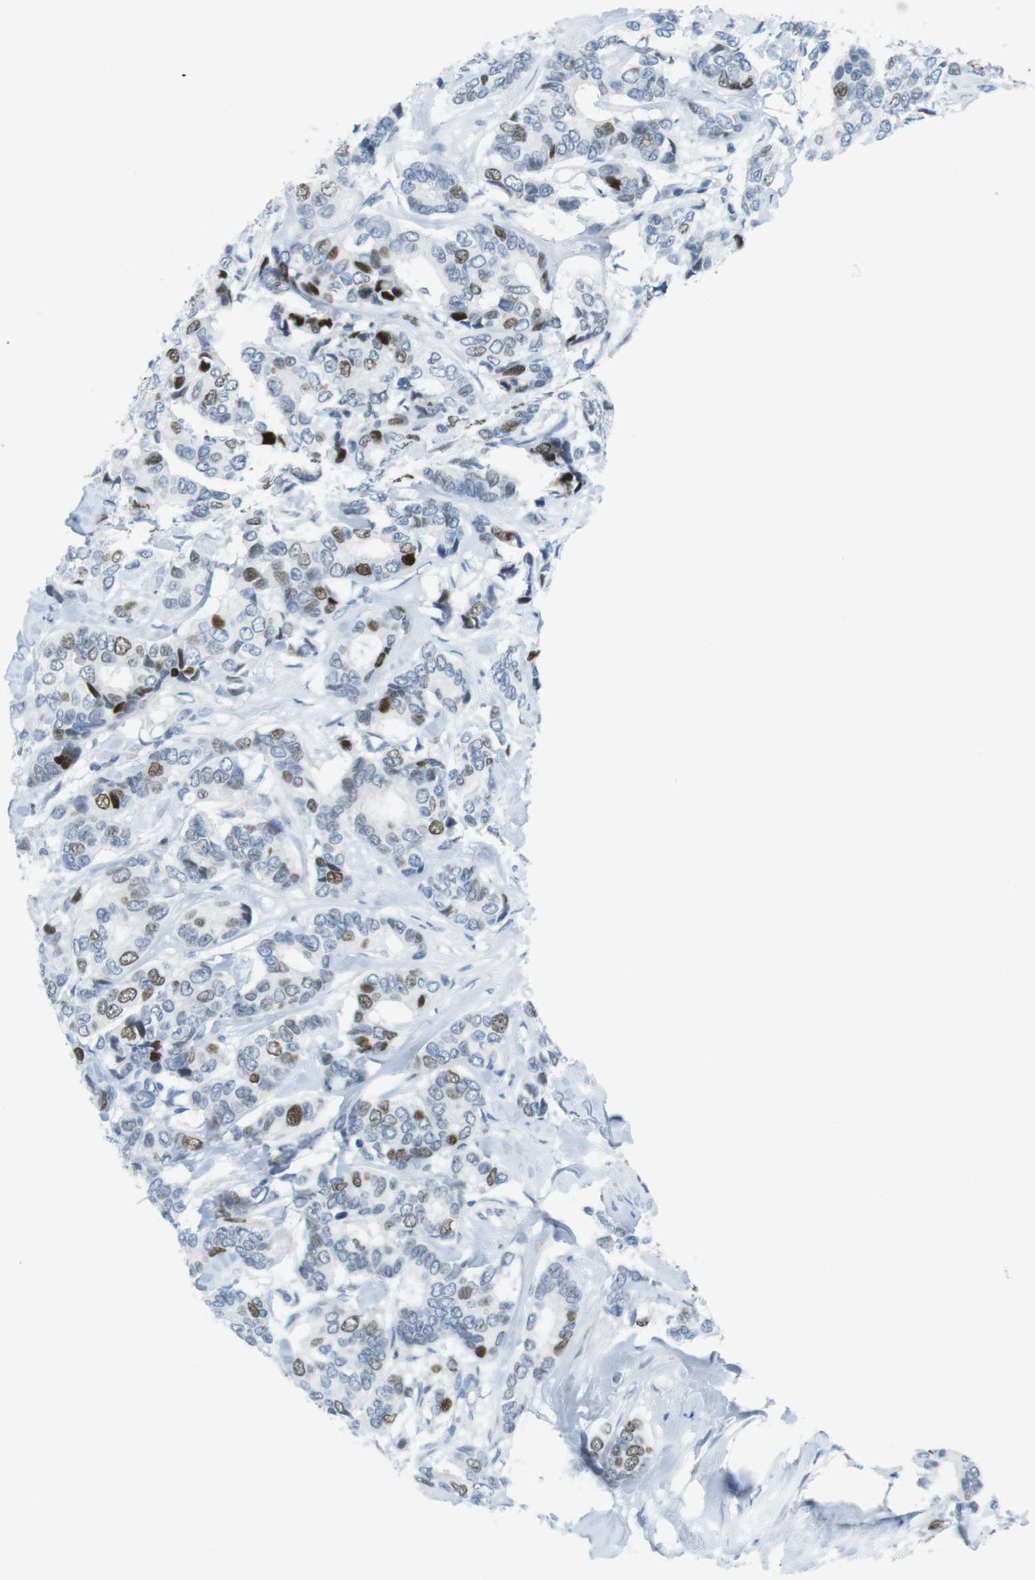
{"staining": {"intensity": "moderate", "quantity": "<25%", "location": "nuclear"}, "tissue": "breast cancer", "cell_type": "Tumor cells", "image_type": "cancer", "snomed": [{"axis": "morphology", "description": "Duct carcinoma"}, {"axis": "topography", "description": "Breast"}], "caption": "Protein analysis of breast cancer tissue reveals moderate nuclear staining in about <25% of tumor cells. (DAB (3,3'-diaminobenzidine) IHC with brightfield microscopy, high magnification).", "gene": "CHAF1A", "patient": {"sex": "female", "age": 87}}